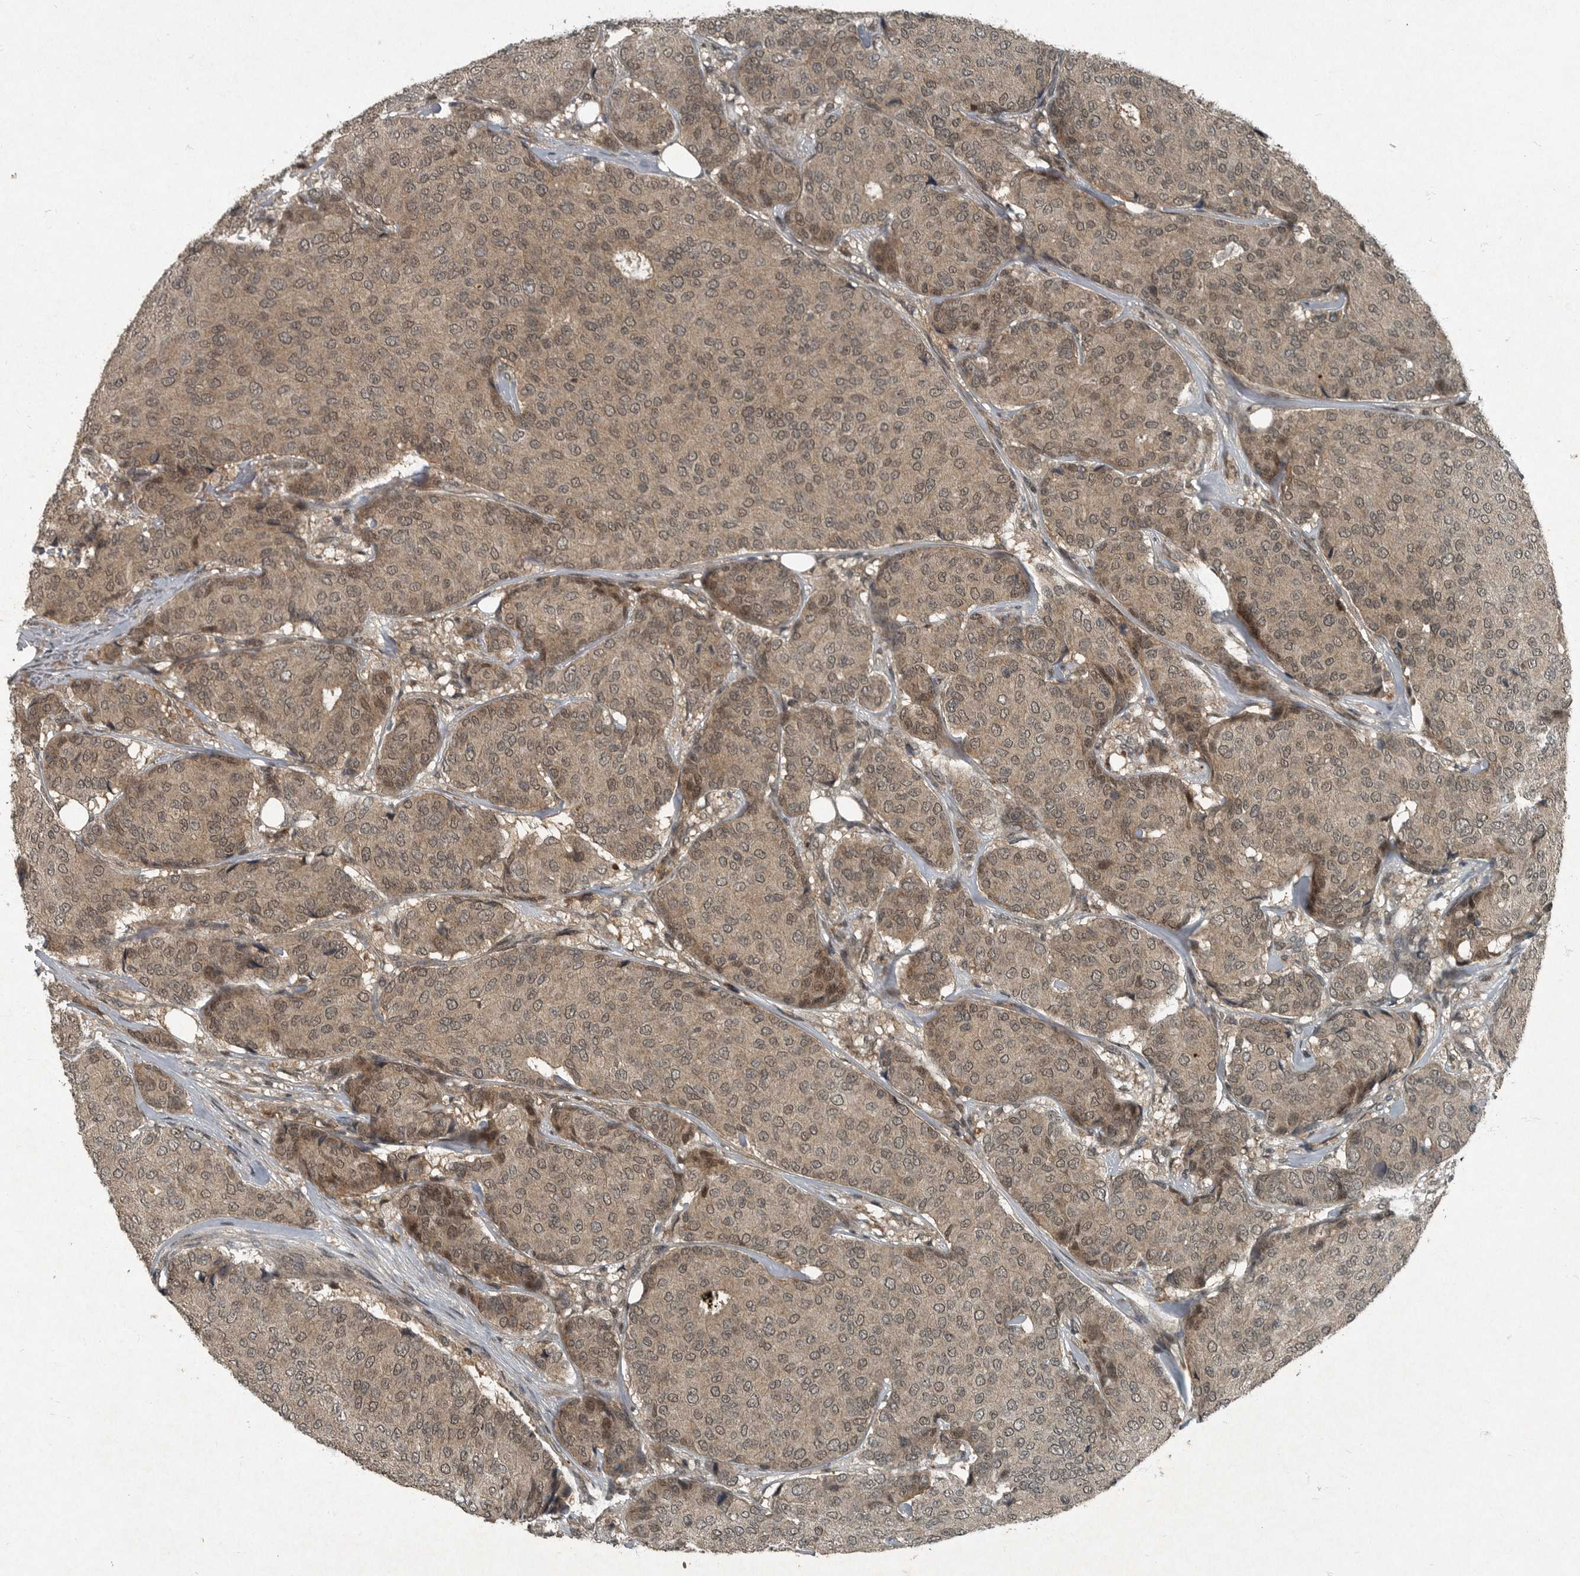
{"staining": {"intensity": "weak", "quantity": ">75%", "location": "cytoplasmic/membranous,nuclear"}, "tissue": "breast cancer", "cell_type": "Tumor cells", "image_type": "cancer", "snomed": [{"axis": "morphology", "description": "Duct carcinoma"}, {"axis": "topography", "description": "Breast"}], "caption": "Immunohistochemical staining of intraductal carcinoma (breast) reveals weak cytoplasmic/membranous and nuclear protein expression in about >75% of tumor cells.", "gene": "FOXO1", "patient": {"sex": "female", "age": 75}}